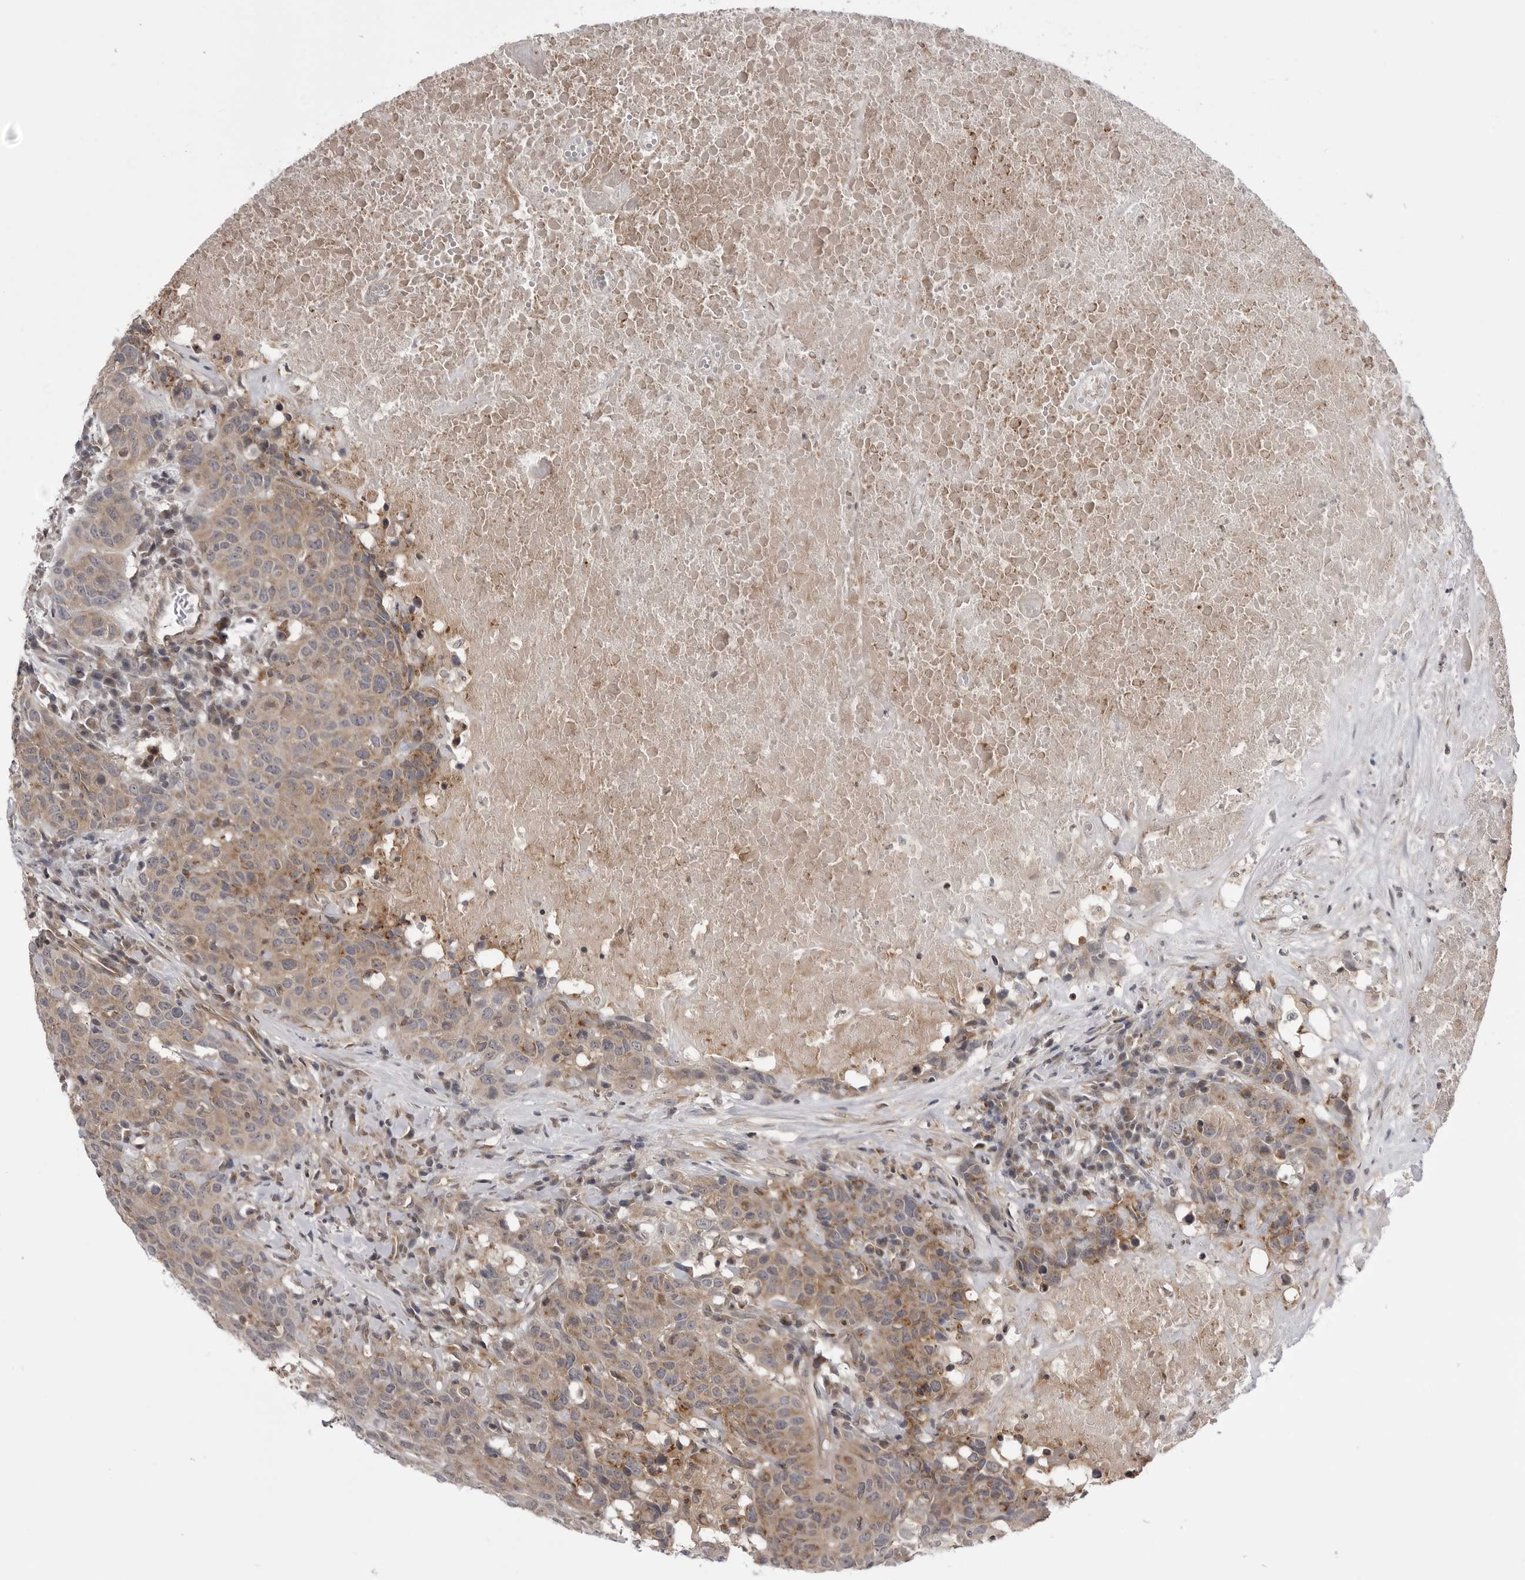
{"staining": {"intensity": "weak", "quantity": ">75%", "location": "cytoplasmic/membranous"}, "tissue": "head and neck cancer", "cell_type": "Tumor cells", "image_type": "cancer", "snomed": [{"axis": "morphology", "description": "Squamous cell carcinoma, NOS"}, {"axis": "topography", "description": "Head-Neck"}], "caption": "Head and neck cancer stained with a brown dye reveals weak cytoplasmic/membranous positive expression in about >75% of tumor cells.", "gene": "CCDC18", "patient": {"sex": "male", "age": 66}}